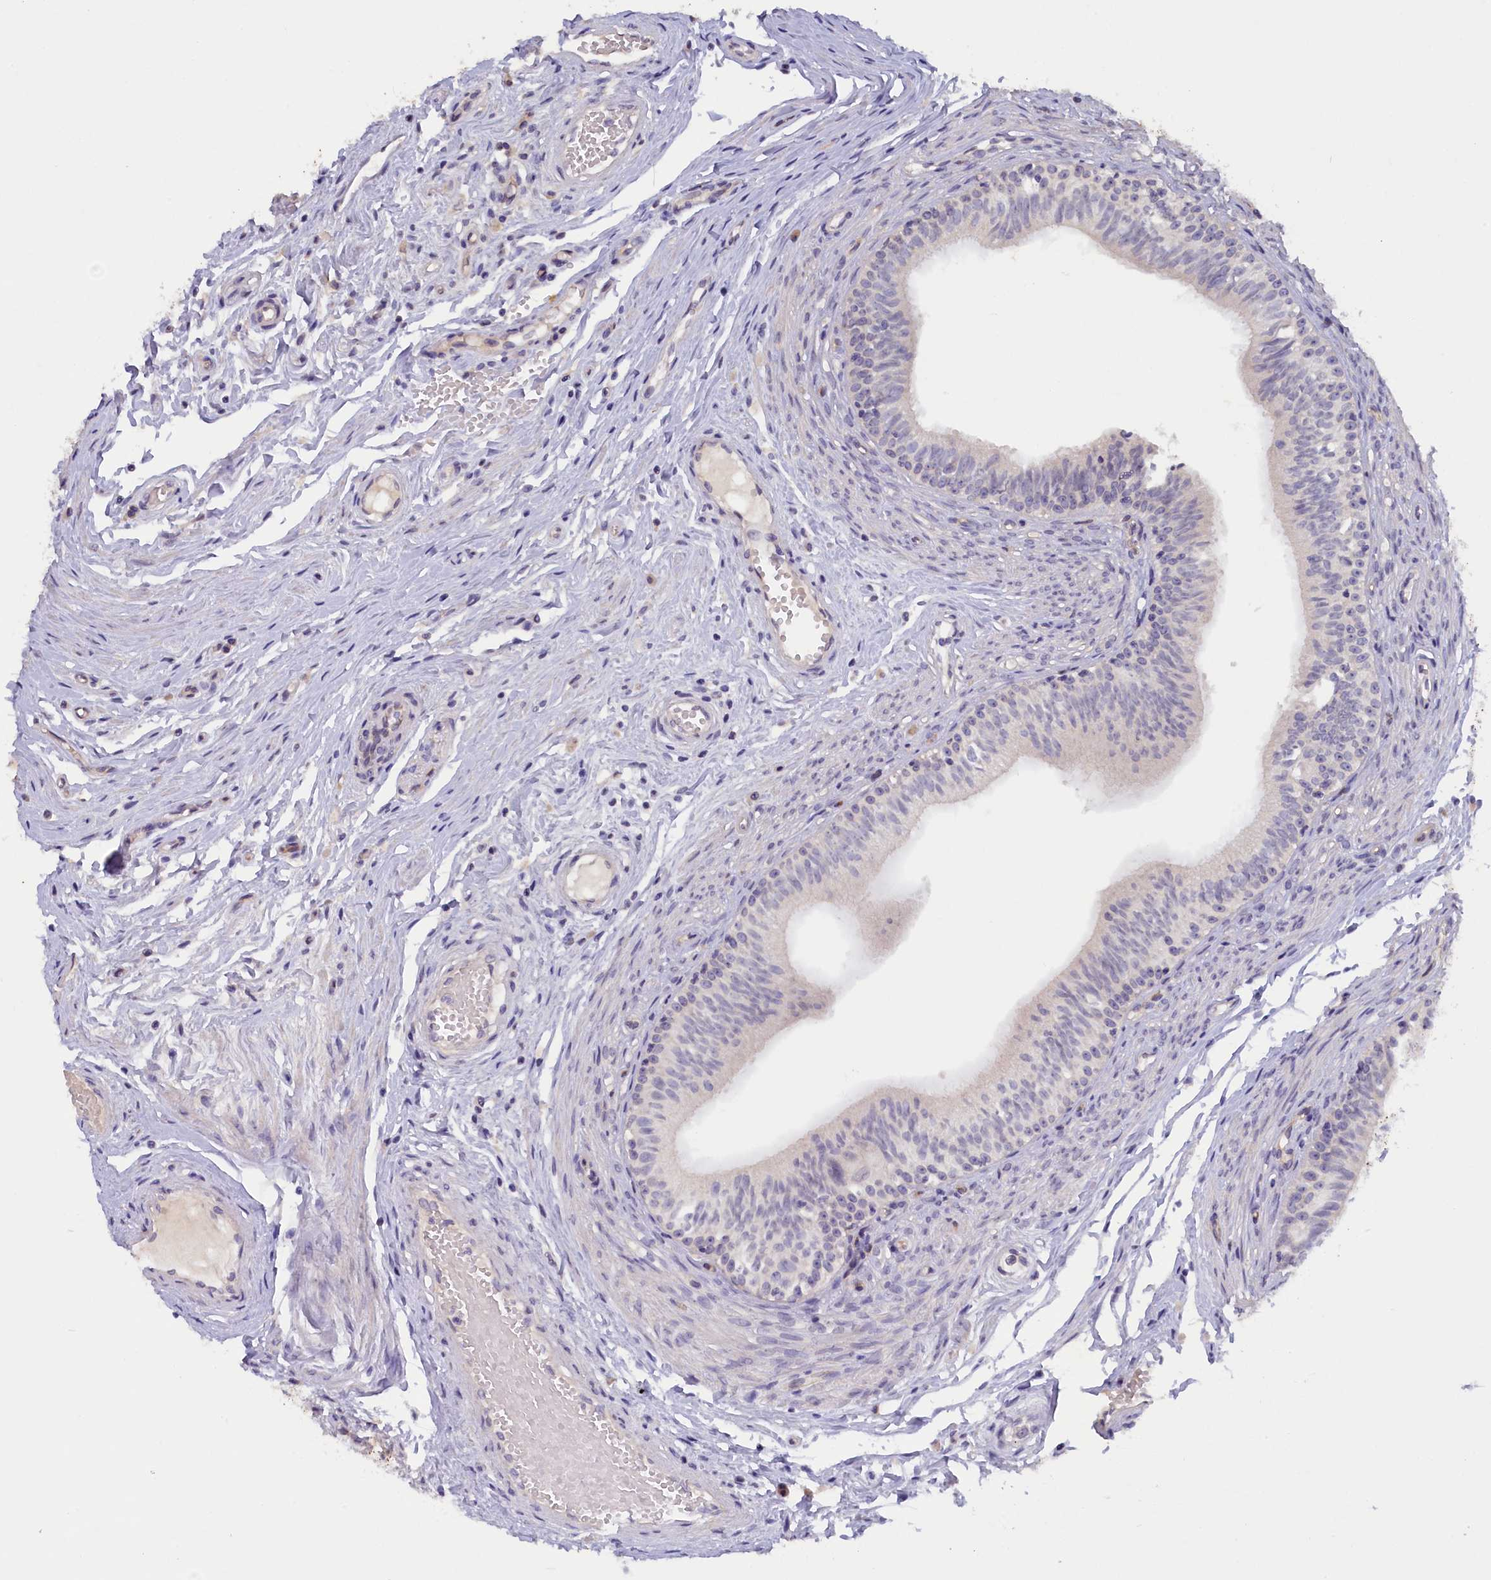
{"staining": {"intensity": "negative", "quantity": "none", "location": "none"}, "tissue": "epididymis", "cell_type": "Glandular cells", "image_type": "normal", "snomed": [{"axis": "morphology", "description": "Normal tissue, NOS"}, {"axis": "topography", "description": "Epididymis, spermatic cord, NOS"}], "caption": "This image is of normal epididymis stained with IHC to label a protein in brown with the nuclei are counter-stained blue. There is no expression in glandular cells. (Stains: DAB immunohistochemistry with hematoxylin counter stain, Microscopy: brightfield microscopy at high magnification).", "gene": "ZSWIM4", "patient": {"sex": "male", "age": 22}}